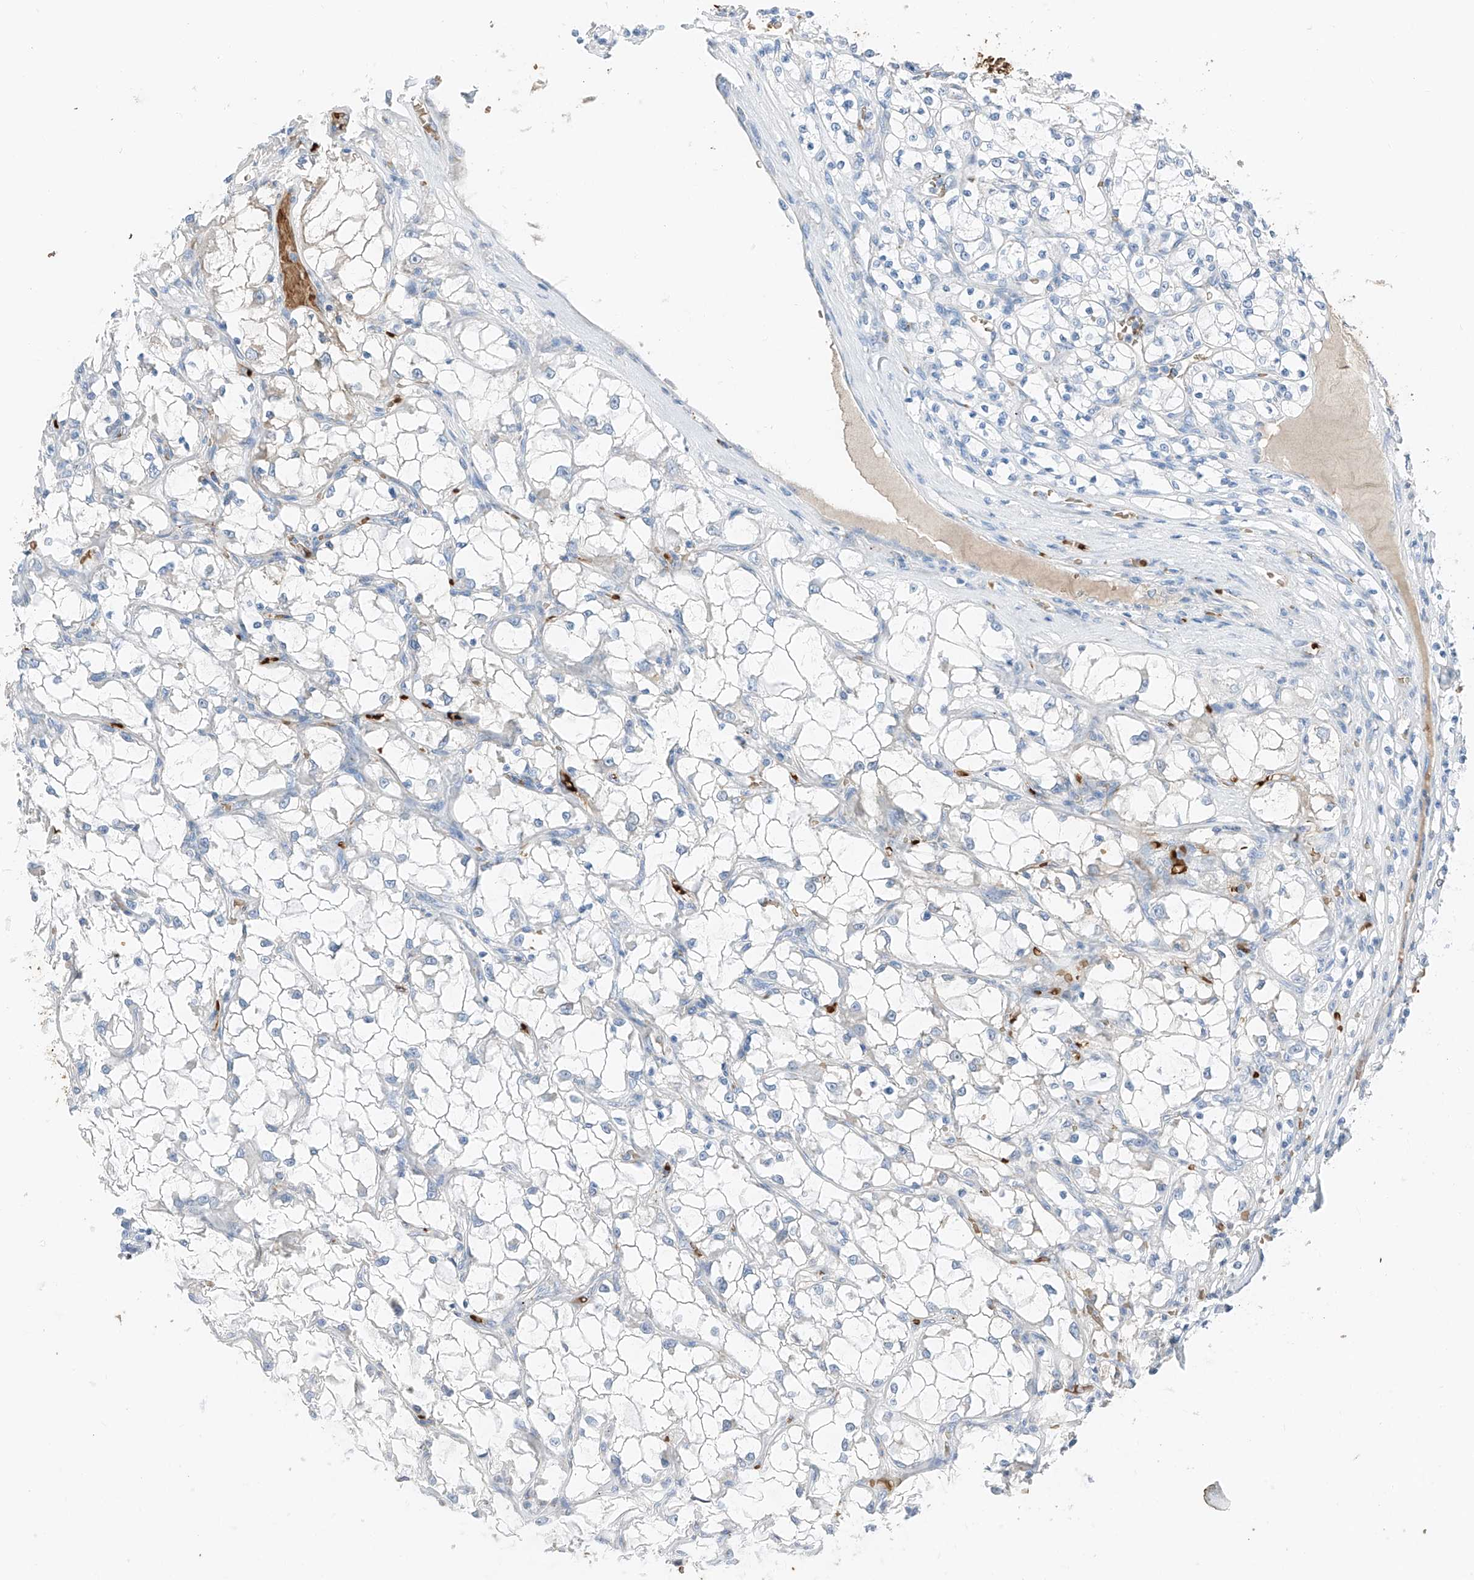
{"staining": {"intensity": "negative", "quantity": "none", "location": "none"}, "tissue": "renal cancer", "cell_type": "Tumor cells", "image_type": "cancer", "snomed": [{"axis": "morphology", "description": "Adenocarcinoma, NOS"}, {"axis": "topography", "description": "Kidney"}], "caption": "Renal cancer (adenocarcinoma) was stained to show a protein in brown. There is no significant expression in tumor cells.", "gene": "PRSS23", "patient": {"sex": "female", "age": 69}}